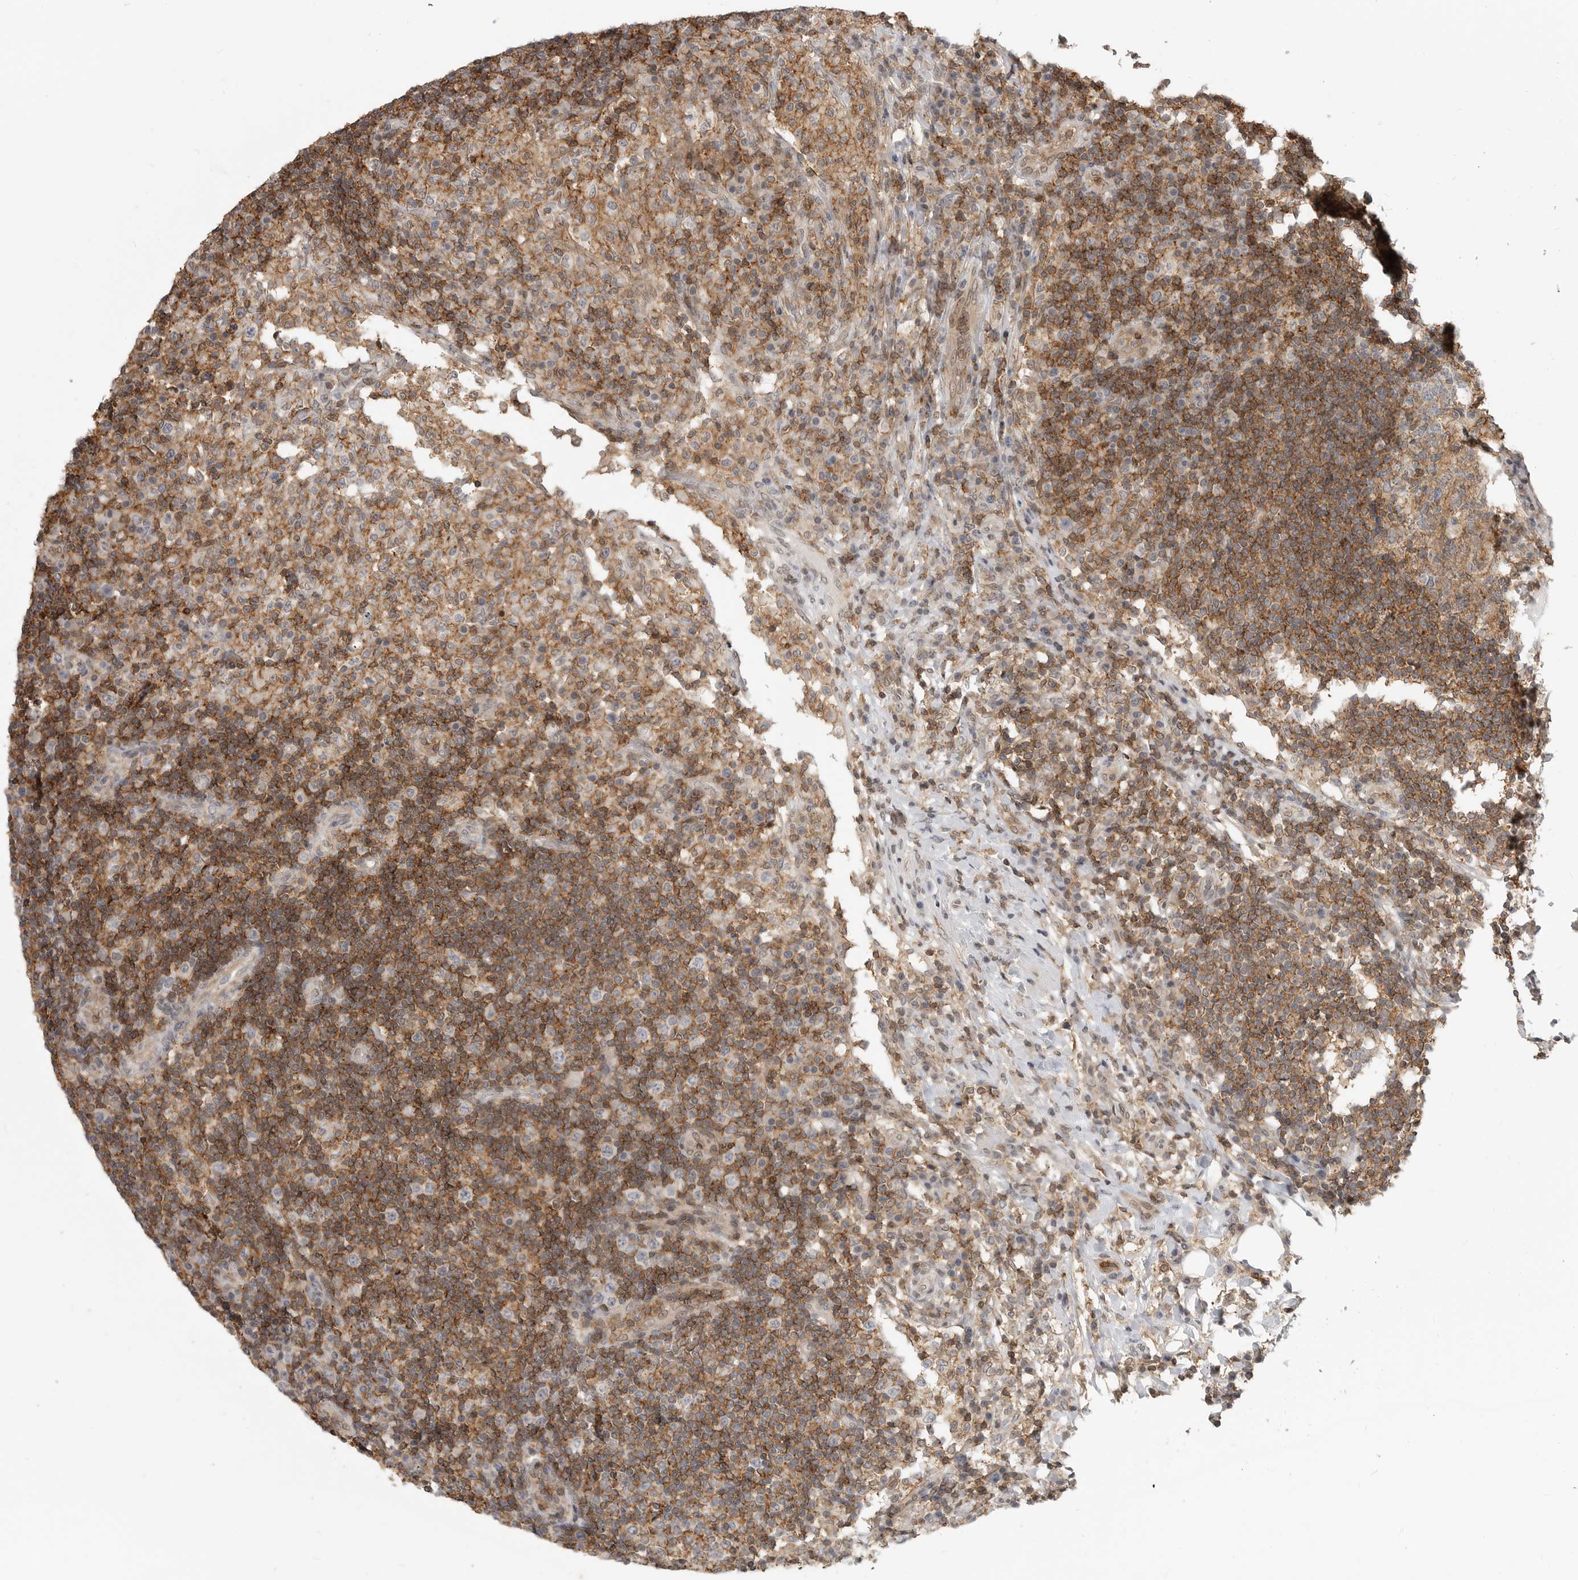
{"staining": {"intensity": "weak", "quantity": "<25%", "location": "cytoplasmic/membranous"}, "tissue": "lymph node", "cell_type": "Germinal center cells", "image_type": "normal", "snomed": [{"axis": "morphology", "description": "Normal tissue, NOS"}, {"axis": "topography", "description": "Lymph node"}], "caption": "An IHC histopathology image of unremarkable lymph node is shown. There is no staining in germinal center cells of lymph node.", "gene": "ANXA11", "patient": {"sex": "female", "age": 53}}